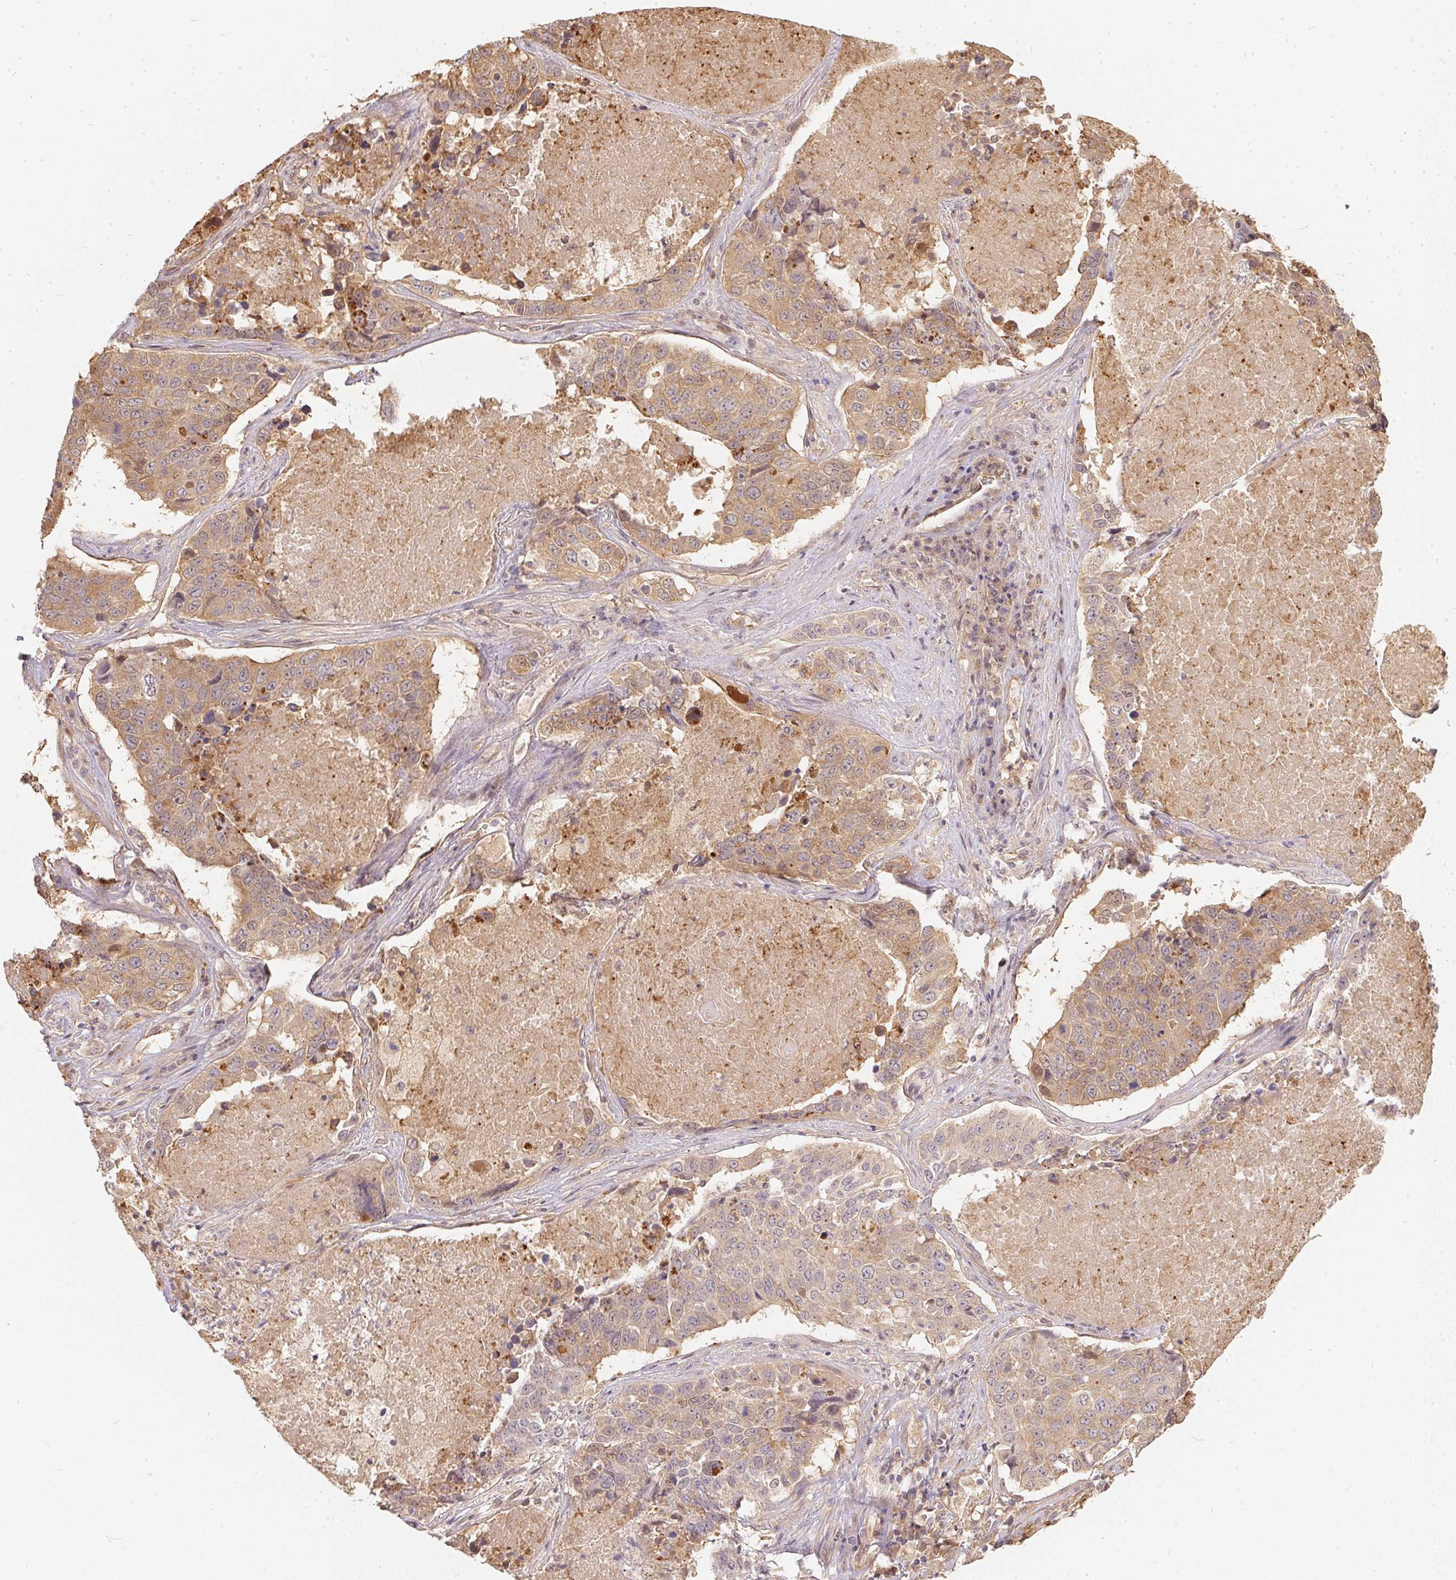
{"staining": {"intensity": "weak", "quantity": ">75%", "location": "cytoplasmic/membranous"}, "tissue": "lung cancer", "cell_type": "Tumor cells", "image_type": "cancer", "snomed": [{"axis": "morphology", "description": "Normal tissue, NOS"}, {"axis": "morphology", "description": "Squamous cell carcinoma, NOS"}, {"axis": "topography", "description": "Bronchus"}, {"axis": "topography", "description": "Lung"}], "caption": "High-power microscopy captured an IHC micrograph of lung cancer, revealing weak cytoplasmic/membranous staining in approximately >75% of tumor cells. (IHC, brightfield microscopy, high magnification).", "gene": "BLMH", "patient": {"sex": "male", "age": 64}}